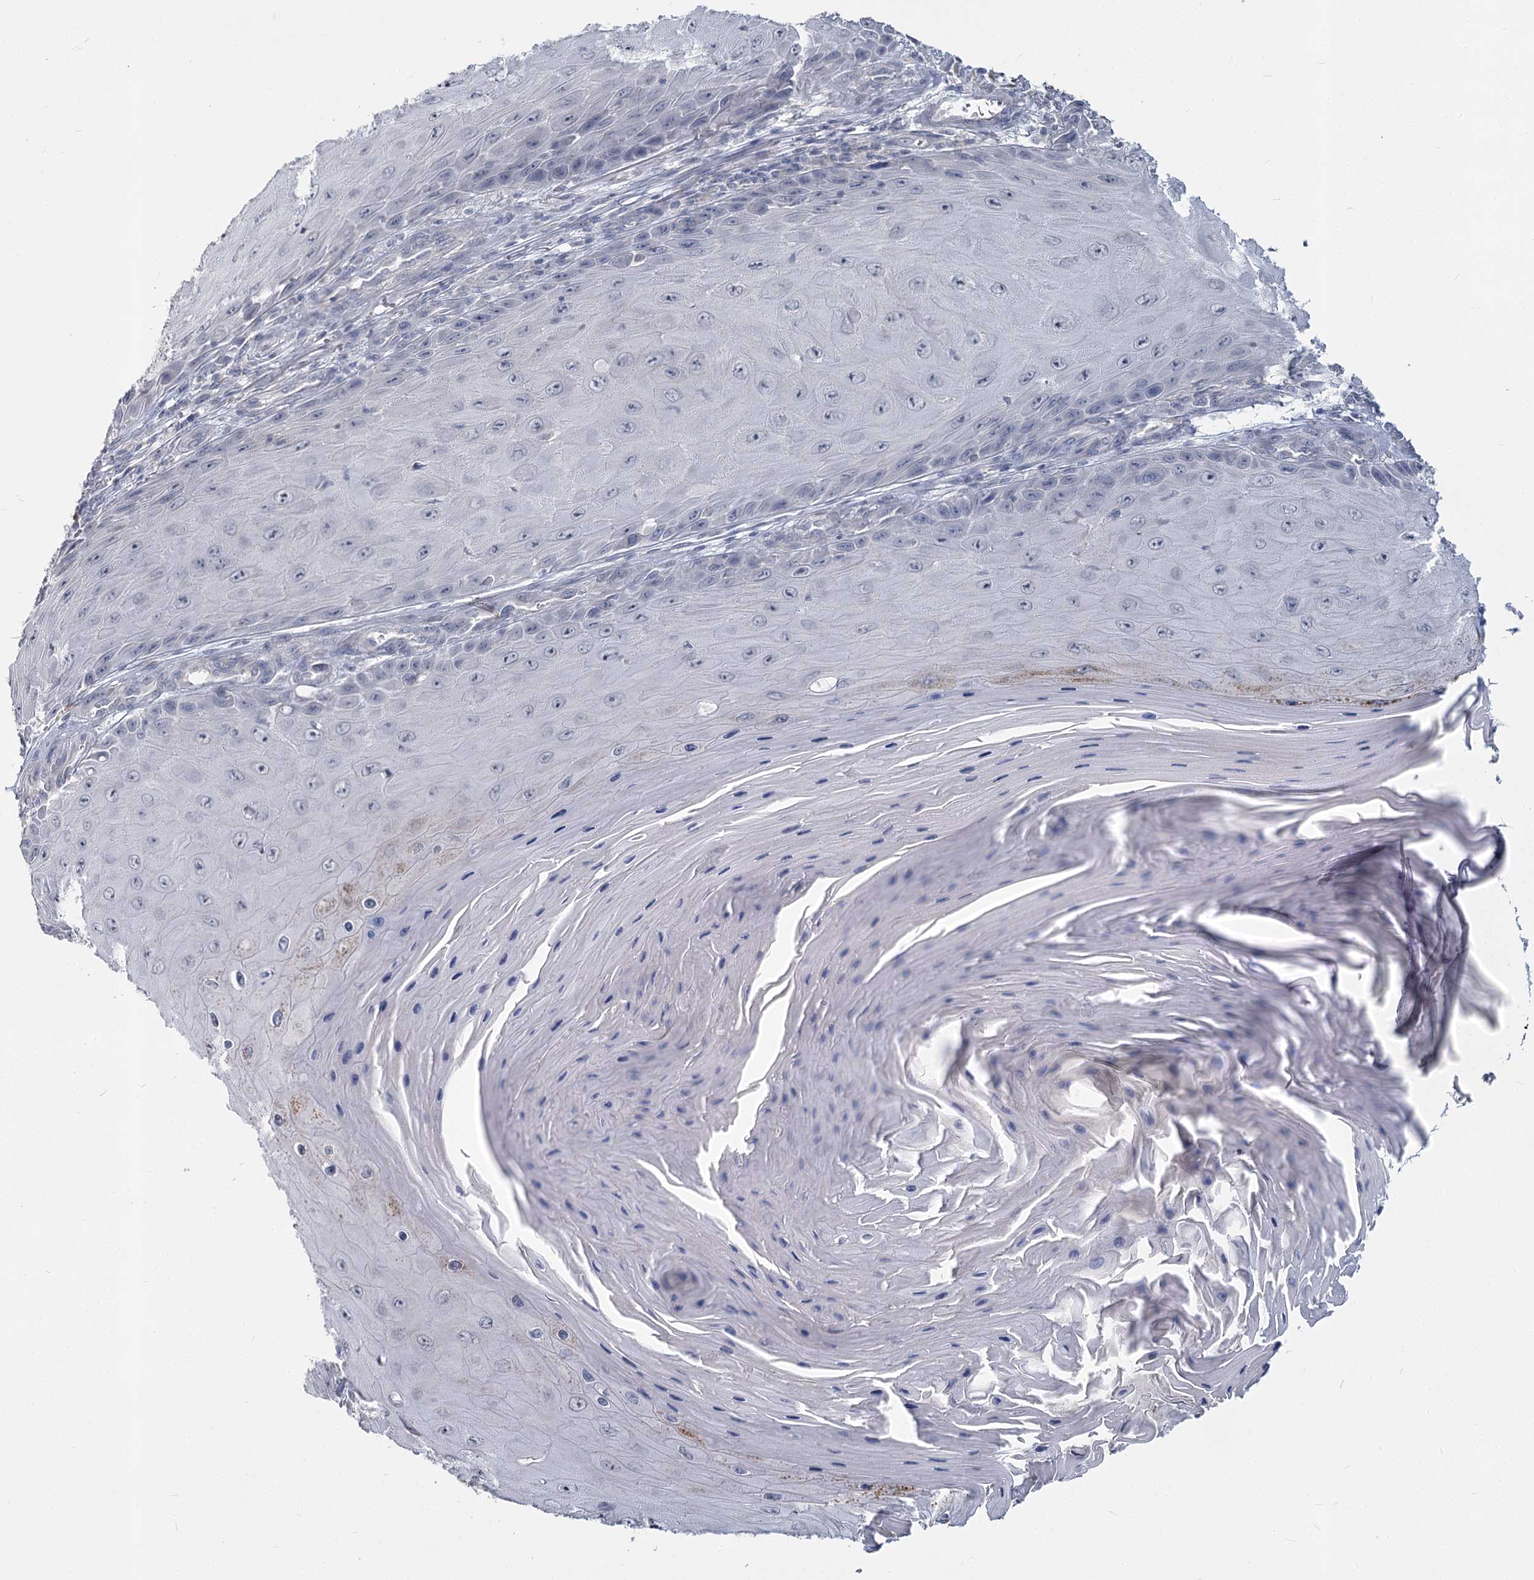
{"staining": {"intensity": "negative", "quantity": "none", "location": "none"}, "tissue": "skin cancer", "cell_type": "Tumor cells", "image_type": "cancer", "snomed": [{"axis": "morphology", "description": "Squamous cell carcinoma, NOS"}, {"axis": "topography", "description": "Skin"}], "caption": "Tumor cells show no significant protein staining in squamous cell carcinoma (skin).", "gene": "SLC9A3", "patient": {"sex": "female", "age": 73}}